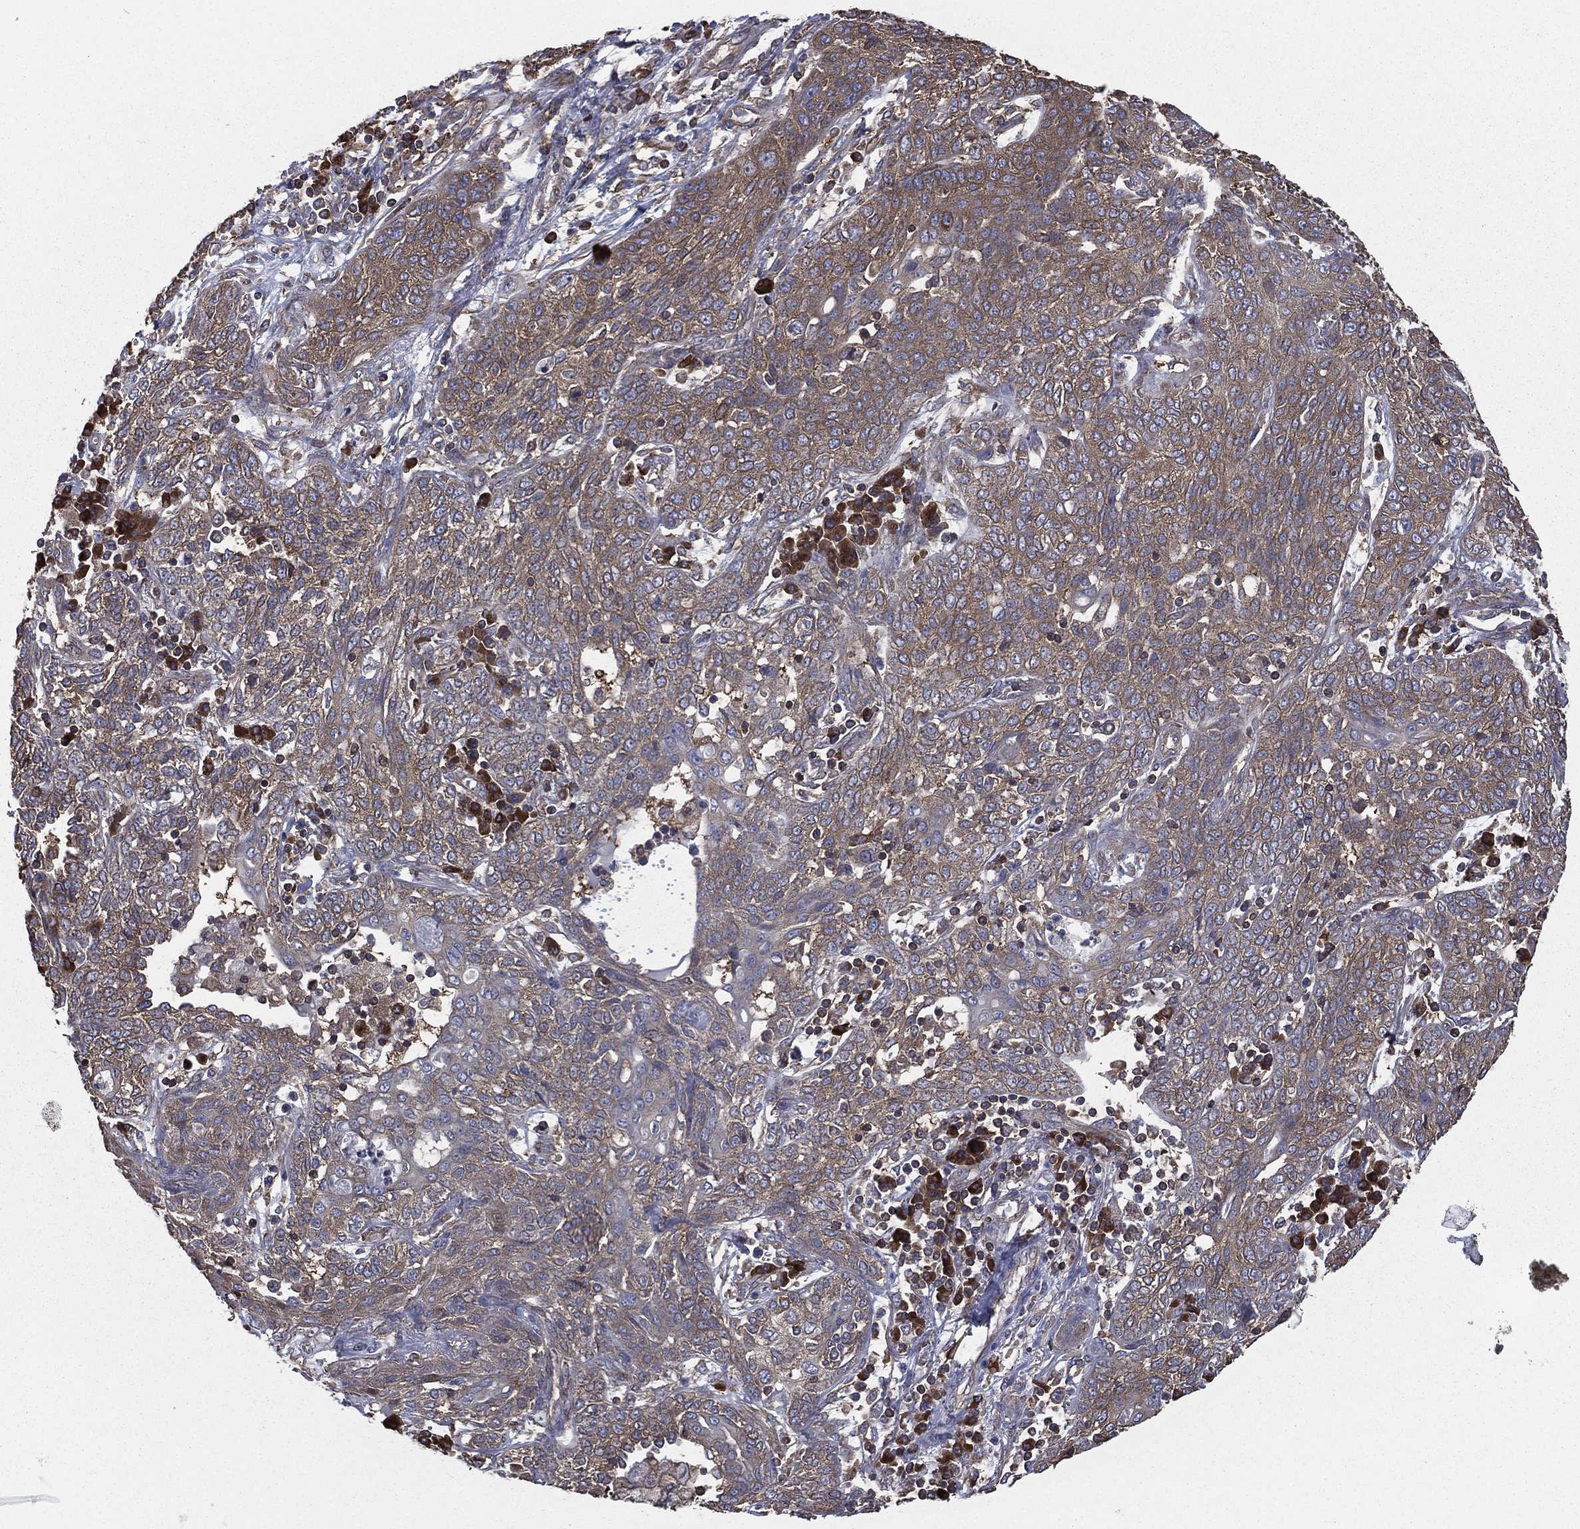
{"staining": {"intensity": "moderate", "quantity": "25%-75%", "location": "cytoplasmic/membranous"}, "tissue": "lung cancer", "cell_type": "Tumor cells", "image_type": "cancer", "snomed": [{"axis": "morphology", "description": "Squamous cell carcinoma, NOS"}, {"axis": "topography", "description": "Lung"}], "caption": "High-magnification brightfield microscopy of squamous cell carcinoma (lung) stained with DAB (brown) and counterstained with hematoxylin (blue). tumor cells exhibit moderate cytoplasmic/membranous staining is identified in approximately25%-75% of cells.", "gene": "SARS1", "patient": {"sex": "female", "age": 70}}